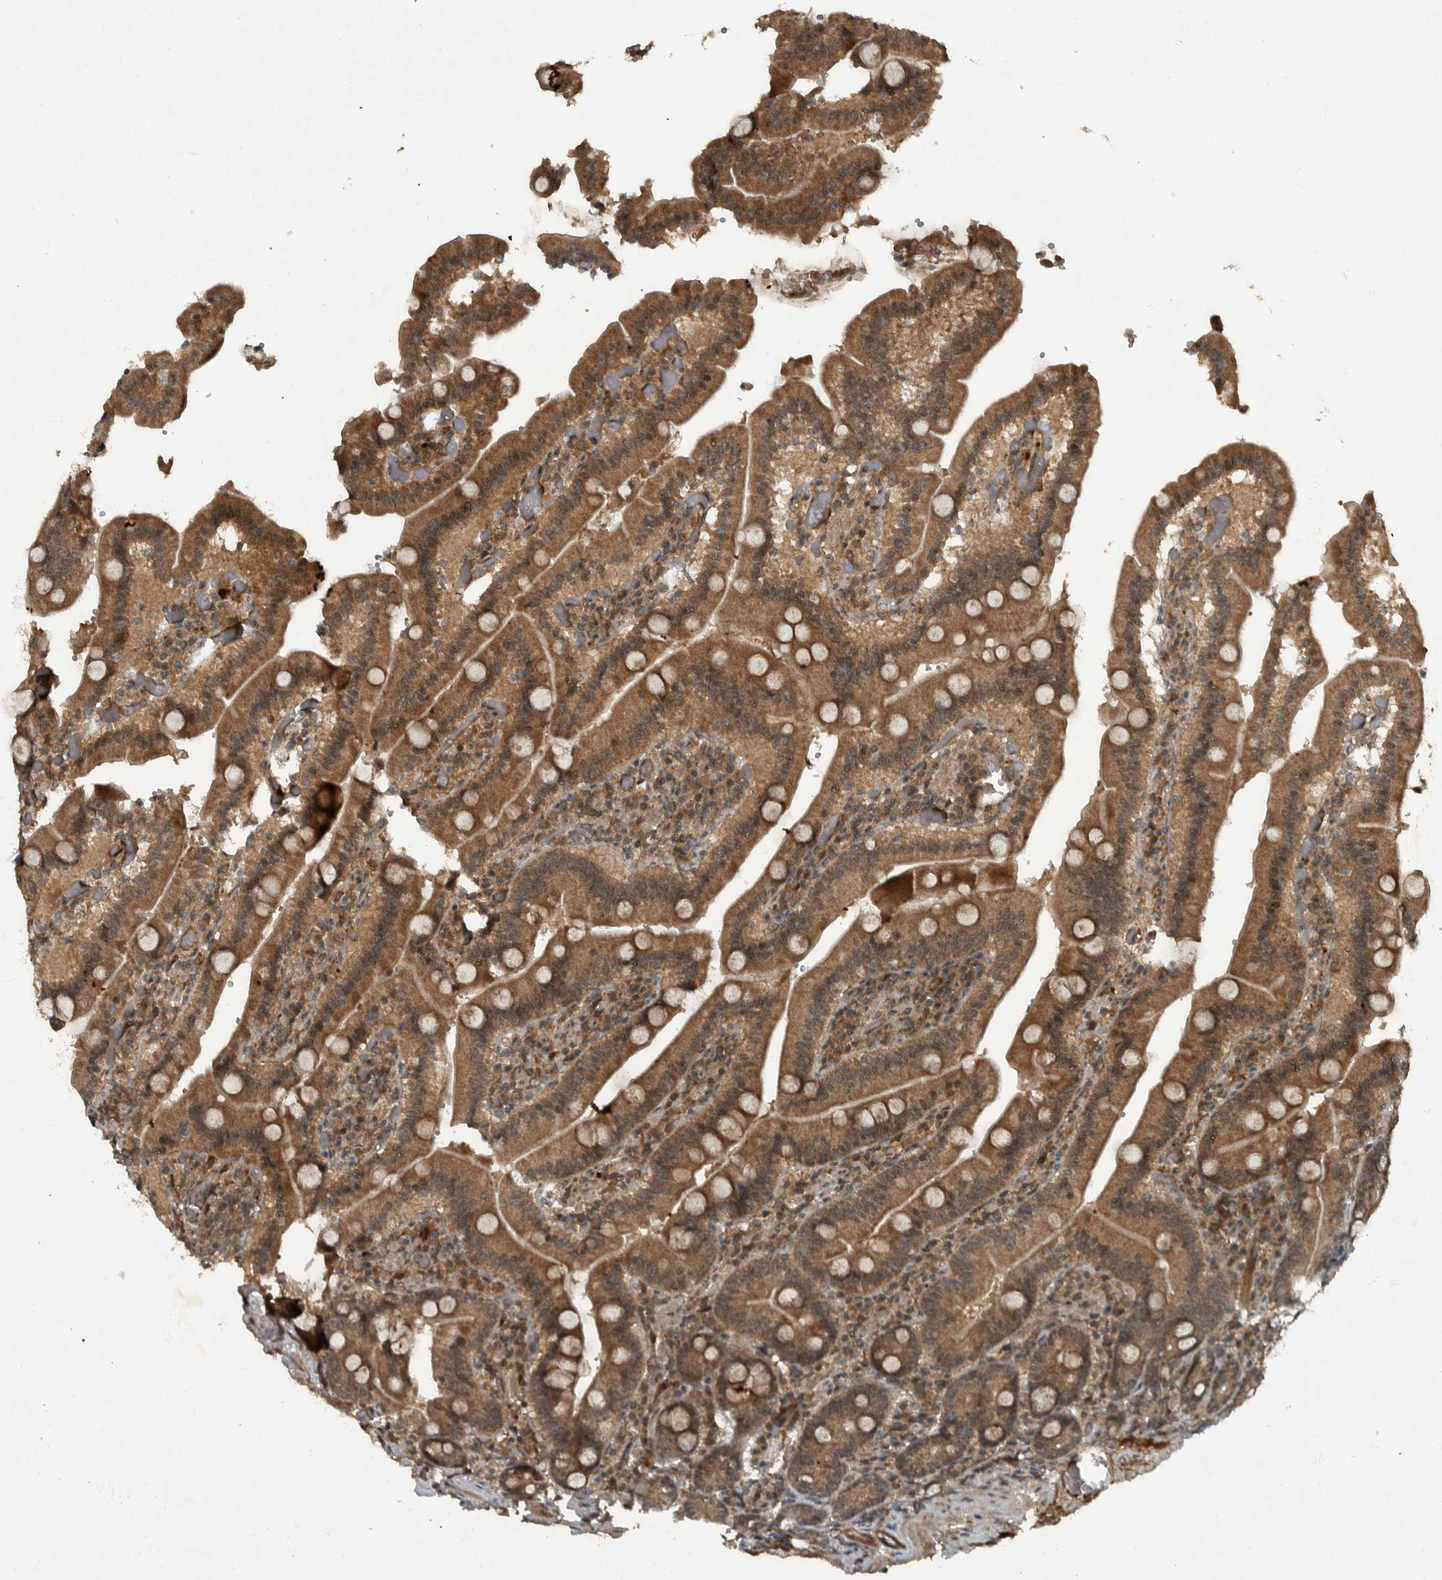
{"staining": {"intensity": "moderate", "quantity": ">75%", "location": "cytoplasmic/membranous,nuclear"}, "tissue": "duodenum", "cell_type": "Glandular cells", "image_type": "normal", "snomed": [{"axis": "morphology", "description": "Normal tissue, NOS"}, {"axis": "topography", "description": "Duodenum"}], "caption": "DAB (3,3'-diaminobenzidine) immunohistochemical staining of benign duodenum shows moderate cytoplasmic/membranous,nuclear protein positivity in approximately >75% of glandular cells.", "gene": "FOXO1", "patient": {"sex": "female", "age": 62}}